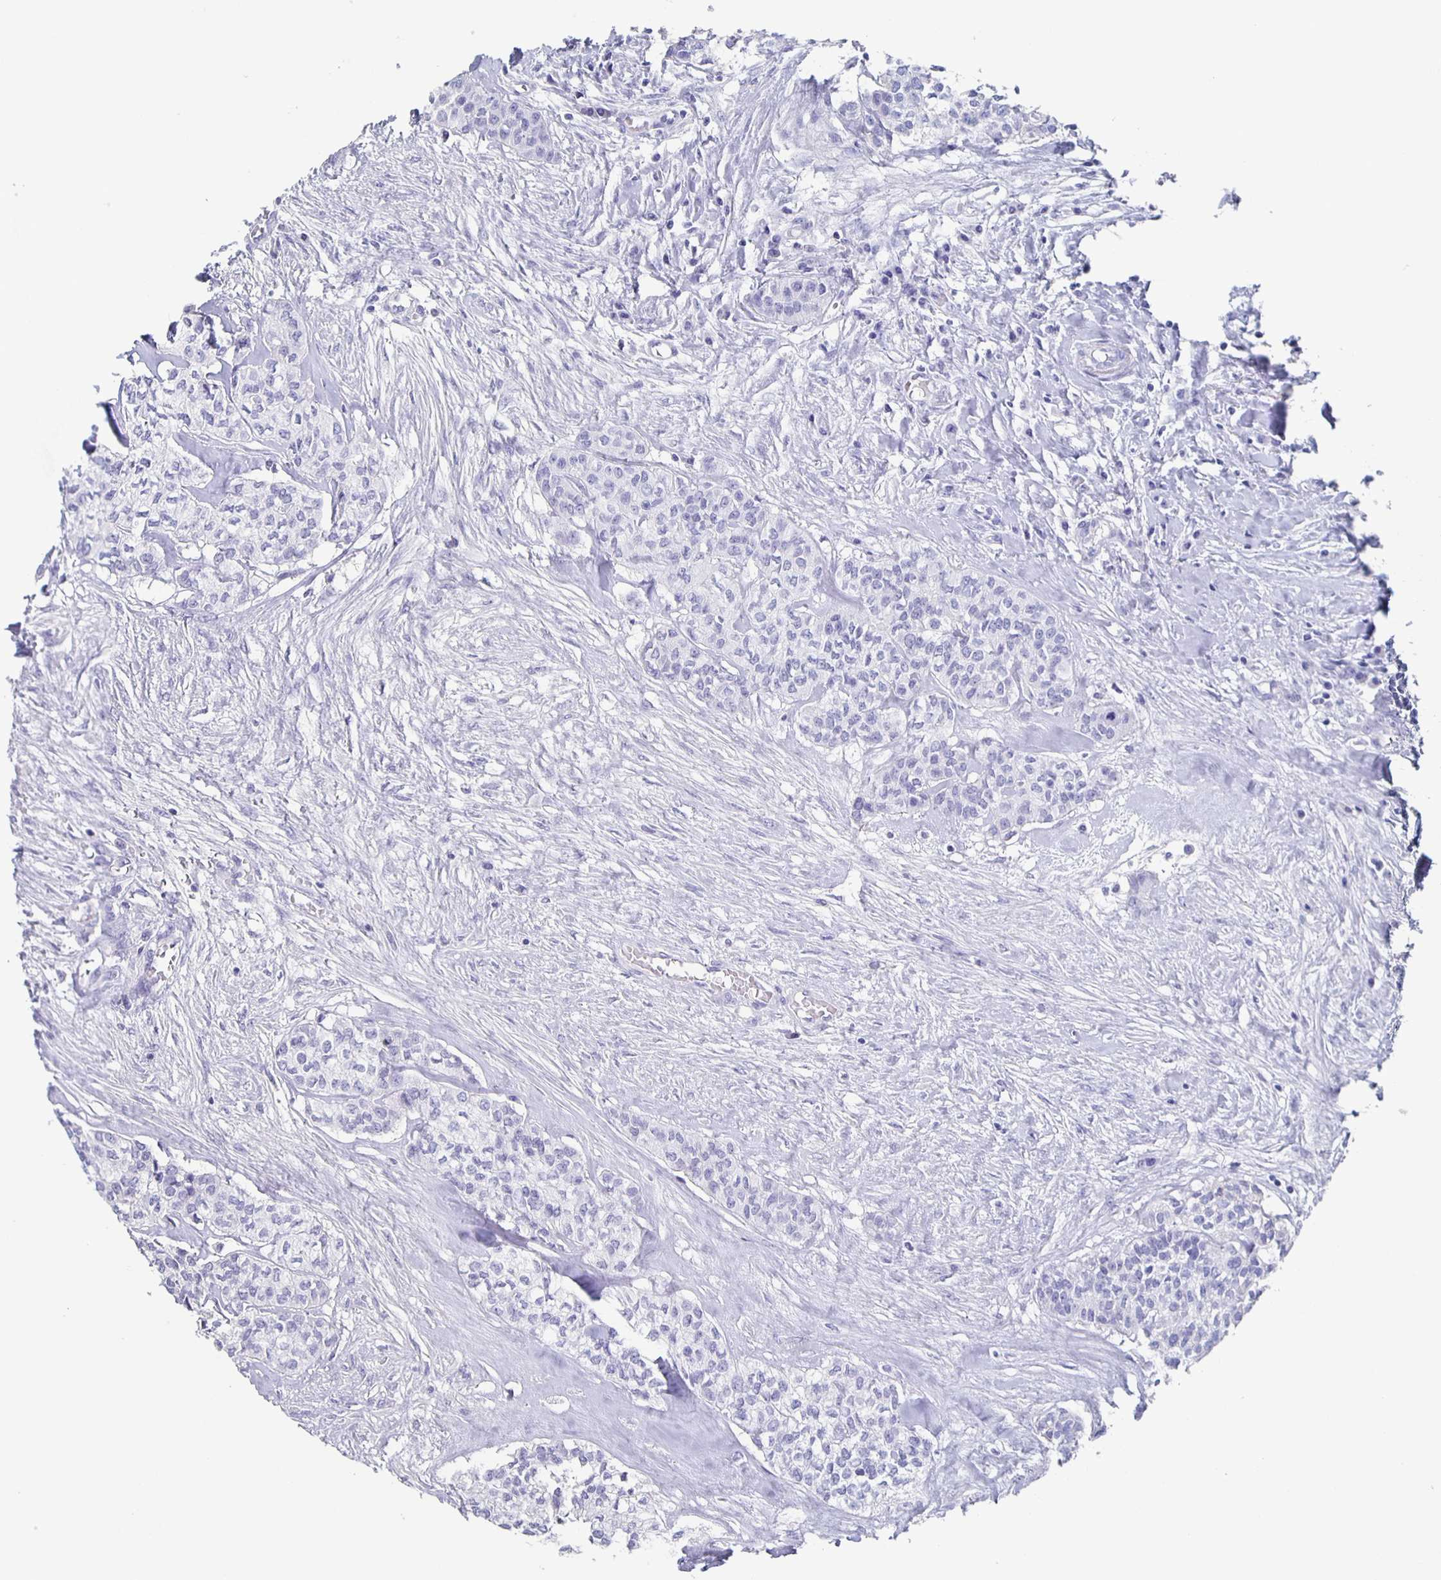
{"staining": {"intensity": "negative", "quantity": "none", "location": "none"}, "tissue": "head and neck cancer", "cell_type": "Tumor cells", "image_type": "cancer", "snomed": [{"axis": "morphology", "description": "Adenocarcinoma, NOS"}, {"axis": "topography", "description": "Head-Neck"}], "caption": "Tumor cells are negative for brown protein staining in adenocarcinoma (head and neck). The staining is performed using DAB brown chromogen with nuclei counter-stained in using hematoxylin.", "gene": "FGA", "patient": {"sex": "male", "age": 81}}